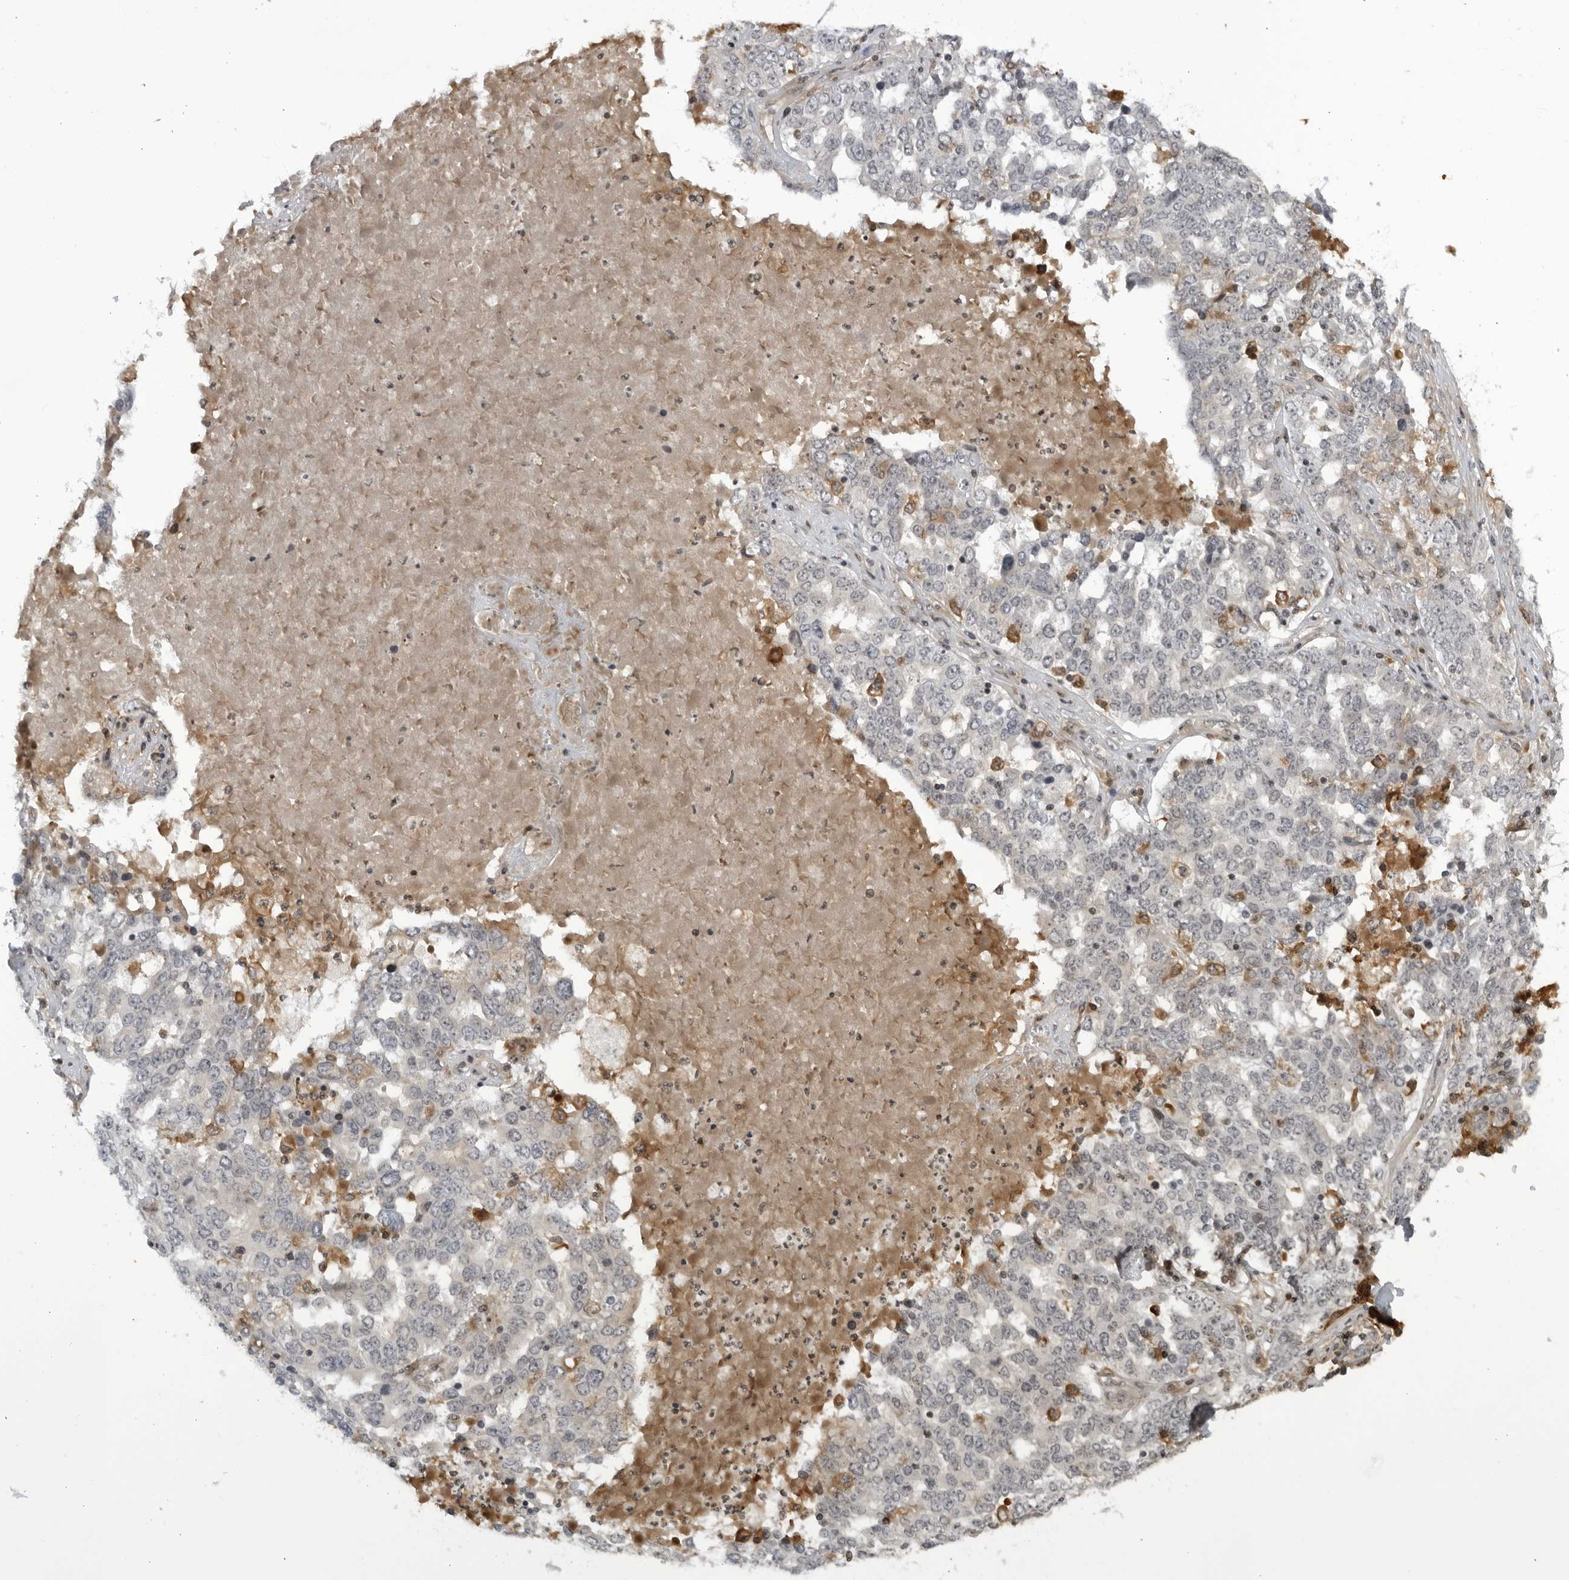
{"staining": {"intensity": "negative", "quantity": "none", "location": "none"}, "tissue": "ovarian cancer", "cell_type": "Tumor cells", "image_type": "cancer", "snomed": [{"axis": "morphology", "description": "Carcinoma, endometroid"}, {"axis": "topography", "description": "Ovary"}], "caption": "Immunohistochemical staining of ovarian cancer (endometroid carcinoma) displays no significant positivity in tumor cells. (Immunohistochemistry (ihc), brightfield microscopy, high magnification).", "gene": "DTL", "patient": {"sex": "female", "age": 62}}